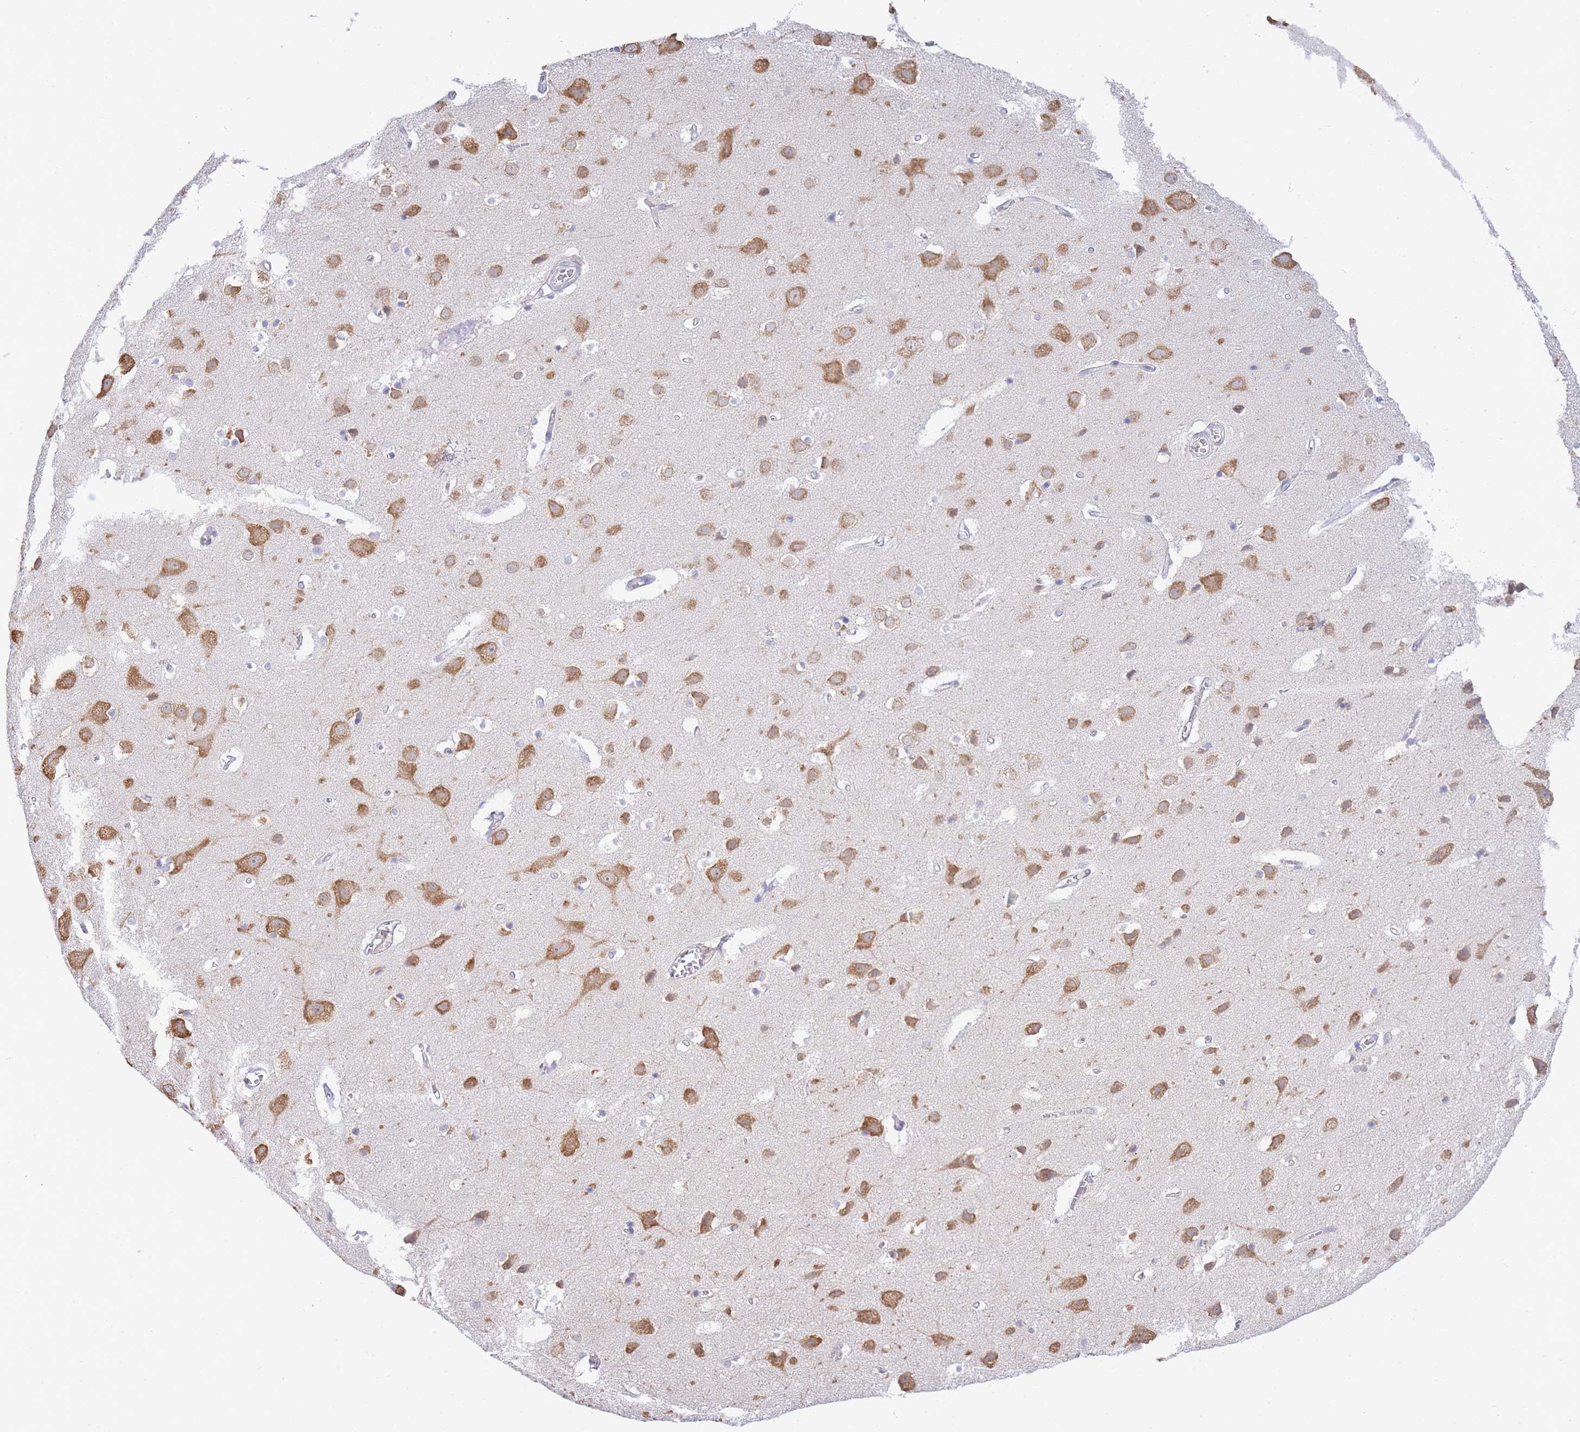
{"staining": {"intensity": "negative", "quantity": "none", "location": "none"}, "tissue": "cerebral cortex", "cell_type": "Endothelial cells", "image_type": "normal", "snomed": [{"axis": "morphology", "description": "Normal tissue, NOS"}, {"axis": "topography", "description": "Cerebral cortex"}], "caption": "Cerebral cortex stained for a protein using immunohistochemistry (IHC) demonstrates no positivity endothelial cells.", "gene": "ZNF510", "patient": {"sex": "male", "age": 54}}